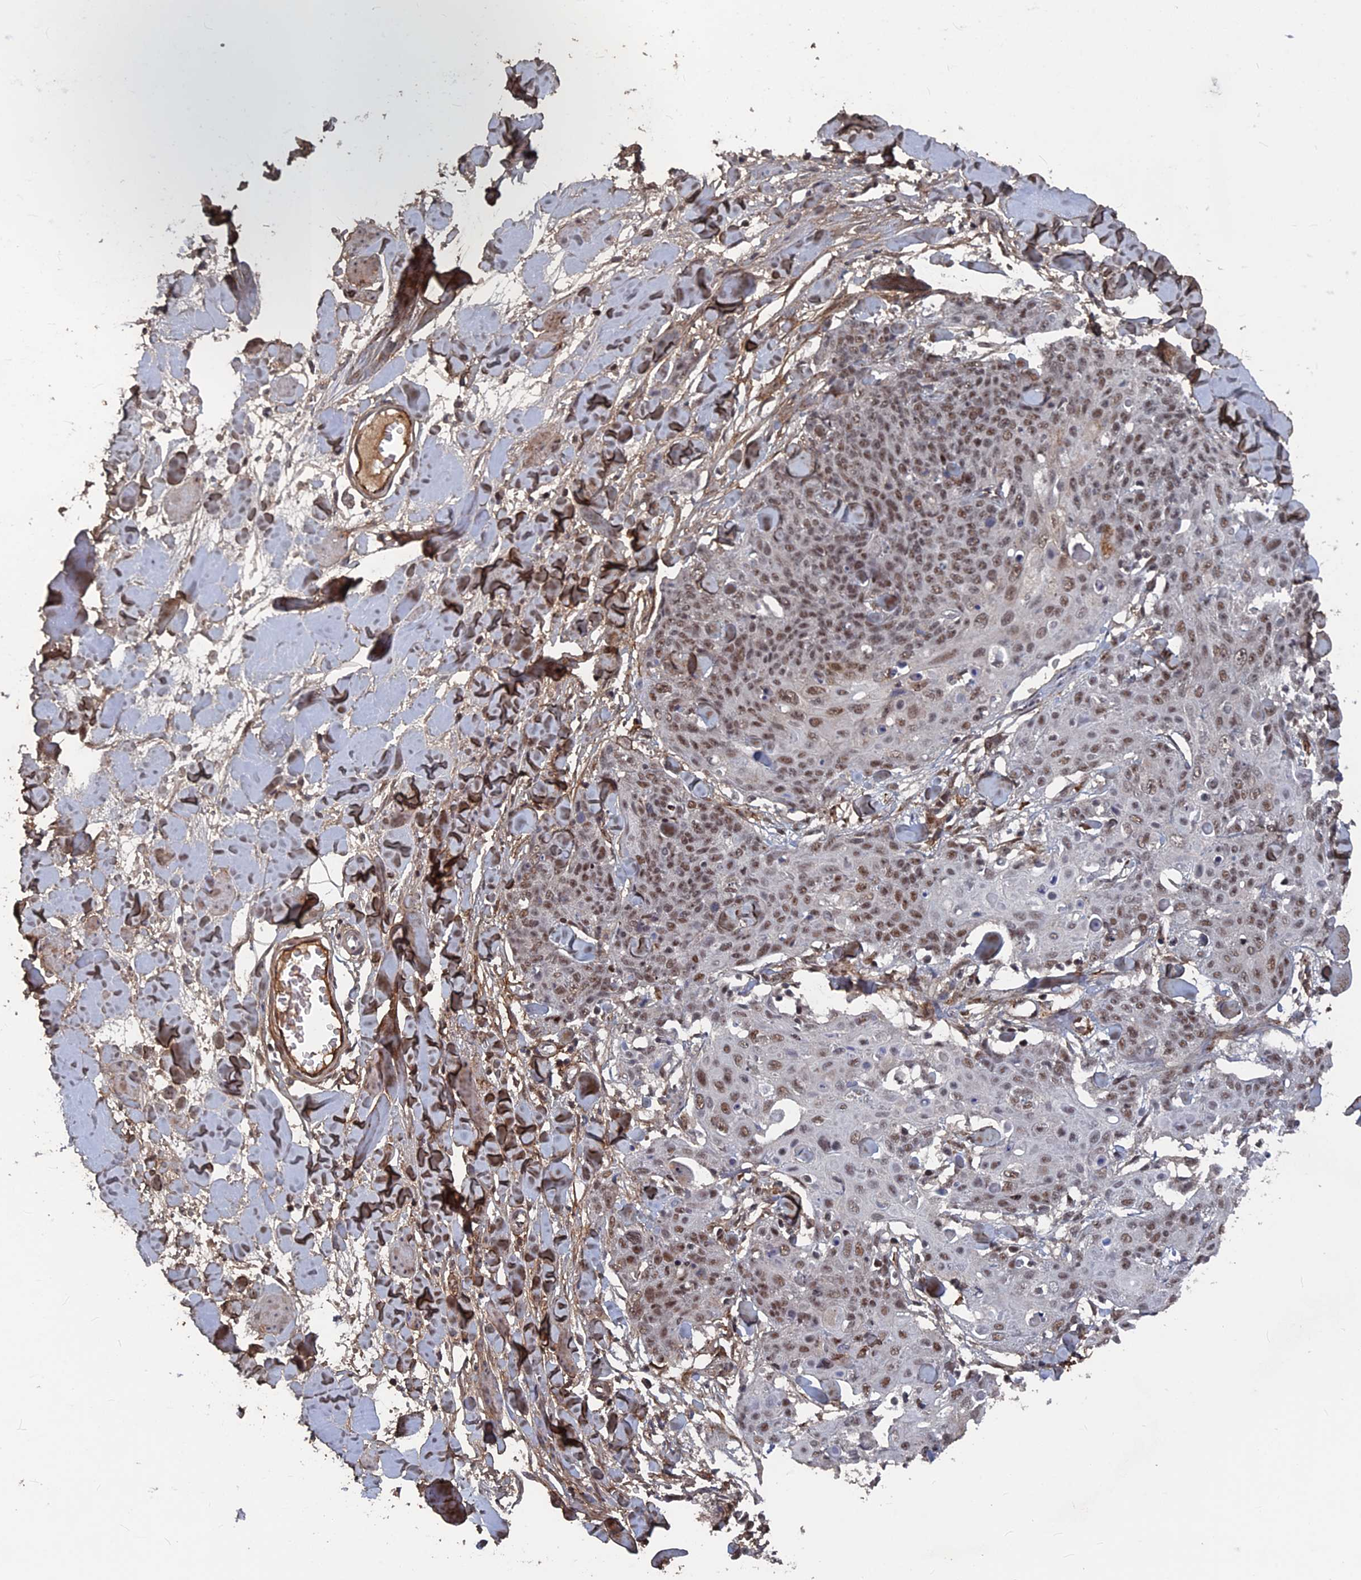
{"staining": {"intensity": "moderate", "quantity": ">75%", "location": "nuclear"}, "tissue": "skin cancer", "cell_type": "Tumor cells", "image_type": "cancer", "snomed": [{"axis": "morphology", "description": "Squamous cell carcinoma, NOS"}, {"axis": "topography", "description": "Skin"}, {"axis": "topography", "description": "Vulva"}], "caption": "This micrograph displays IHC staining of human skin cancer (squamous cell carcinoma), with medium moderate nuclear expression in approximately >75% of tumor cells.", "gene": "SH3D21", "patient": {"sex": "female", "age": 85}}